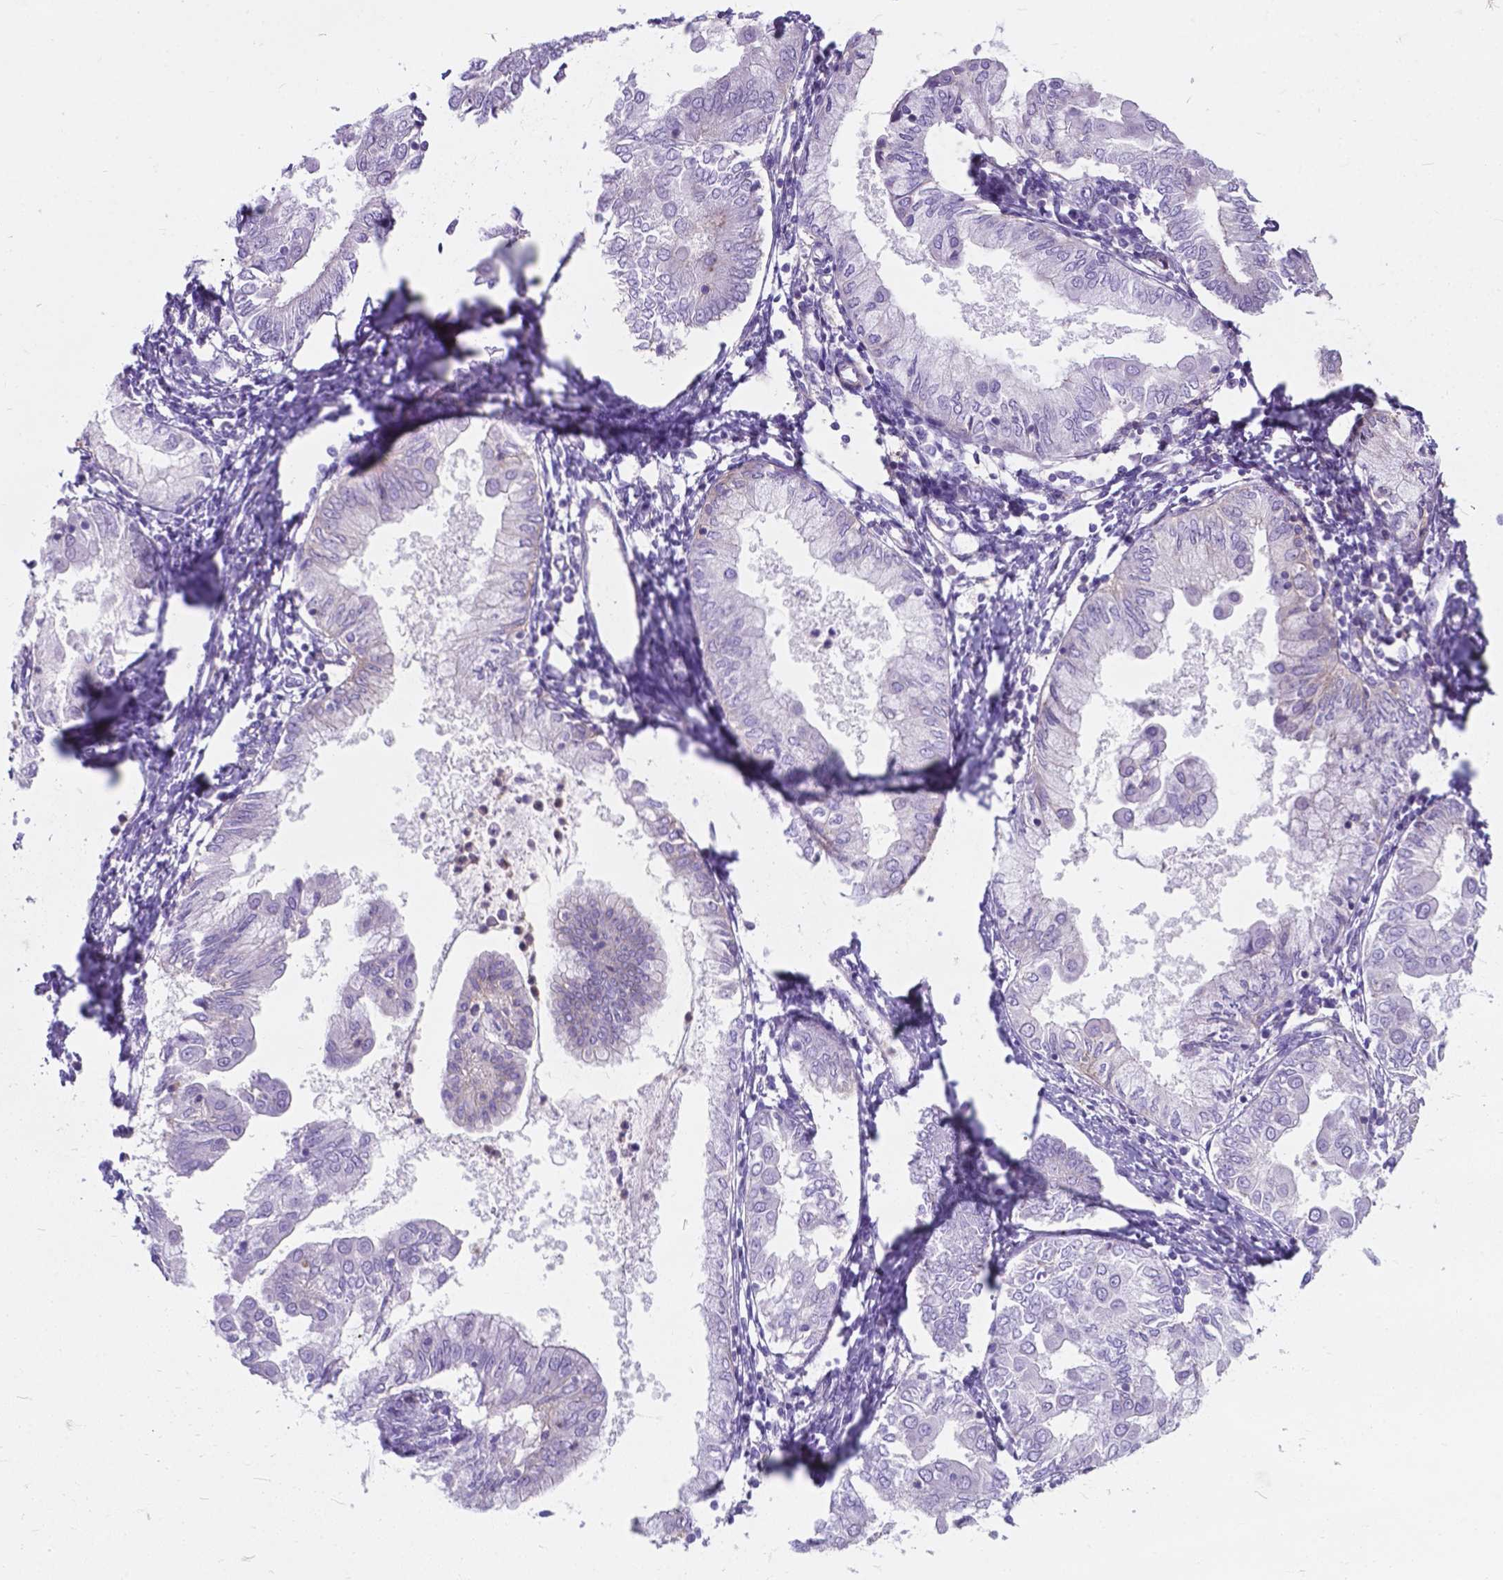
{"staining": {"intensity": "negative", "quantity": "none", "location": "none"}, "tissue": "endometrial cancer", "cell_type": "Tumor cells", "image_type": "cancer", "snomed": [{"axis": "morphology", "description": "Adenocarcinoma, NOS"}, {"axis": "topography", "description": "Endometrium"}], "caption": "Endometrial cancer was stained to show a protein in brown. There is no significant positivity in tumor cells.", "gene": "KIAA0040", "patient": {"sex": "female", "age": 68}}